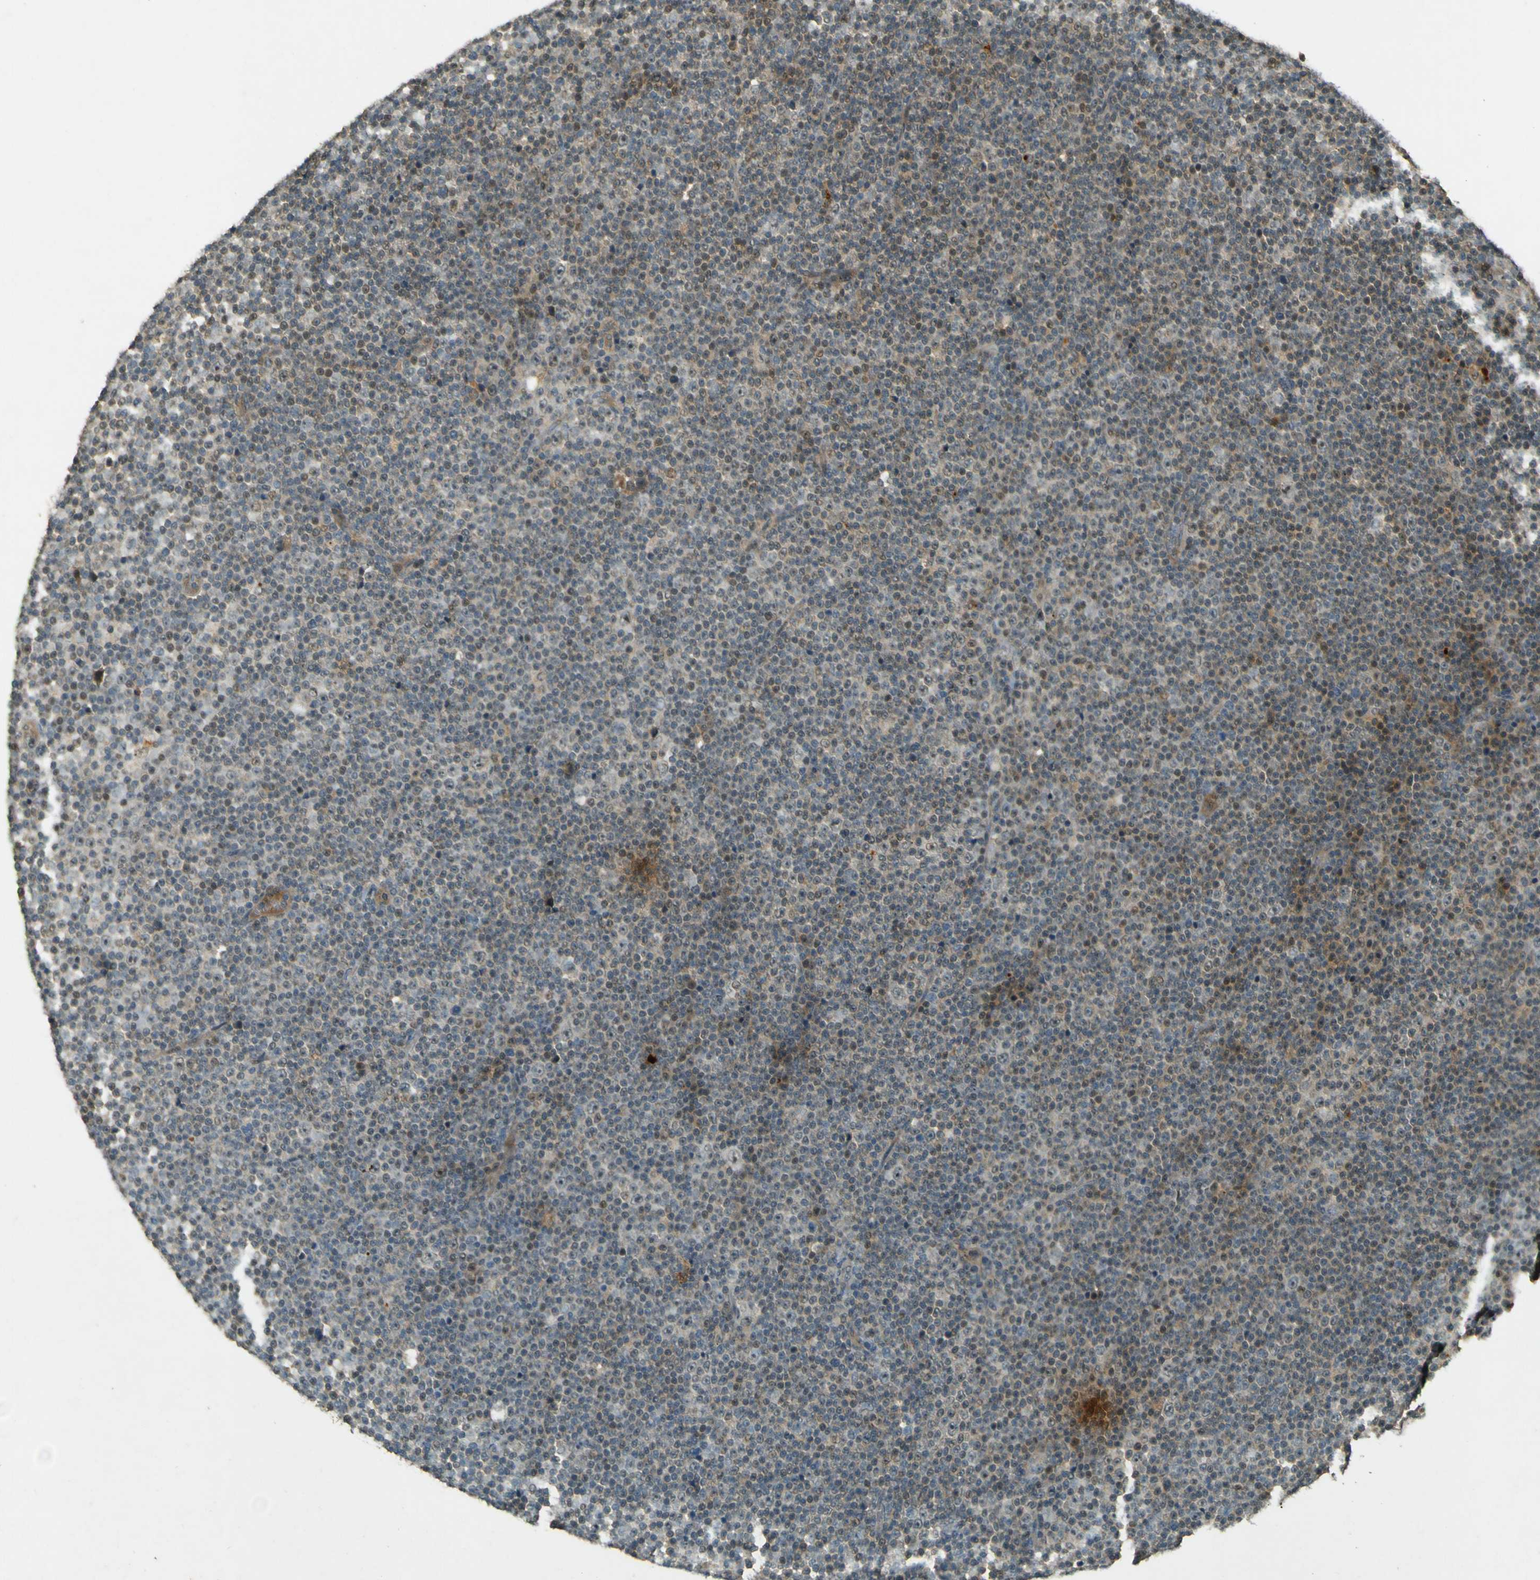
{"staining": {"intensity": "weak", "quantity": "25%-75%", "location": "cytoplasmic/membranous"}, "tissue": "lymphoma", "cell_type": "Tumor cells", "image_type": "cancer", "snomed": [{"axis": "morphology", "description": "Malignant lymphoma, non-Hodgkin's type, Low grade"}, {"axis": "topography", "description": "Lymph node"}], "caption": "Protein staining by immunohistochemistry (IHC) displays weak cytoplasmic/membranous positivity in about 25%-75% of tumor cells in lymphoma. The staining was performed using DAB, with brown indicating positive protein expression. Nuclei are stained blue with hematoxylin.", "gene": "MPDZ", "patient": {"sex": "female", "age": 67}}